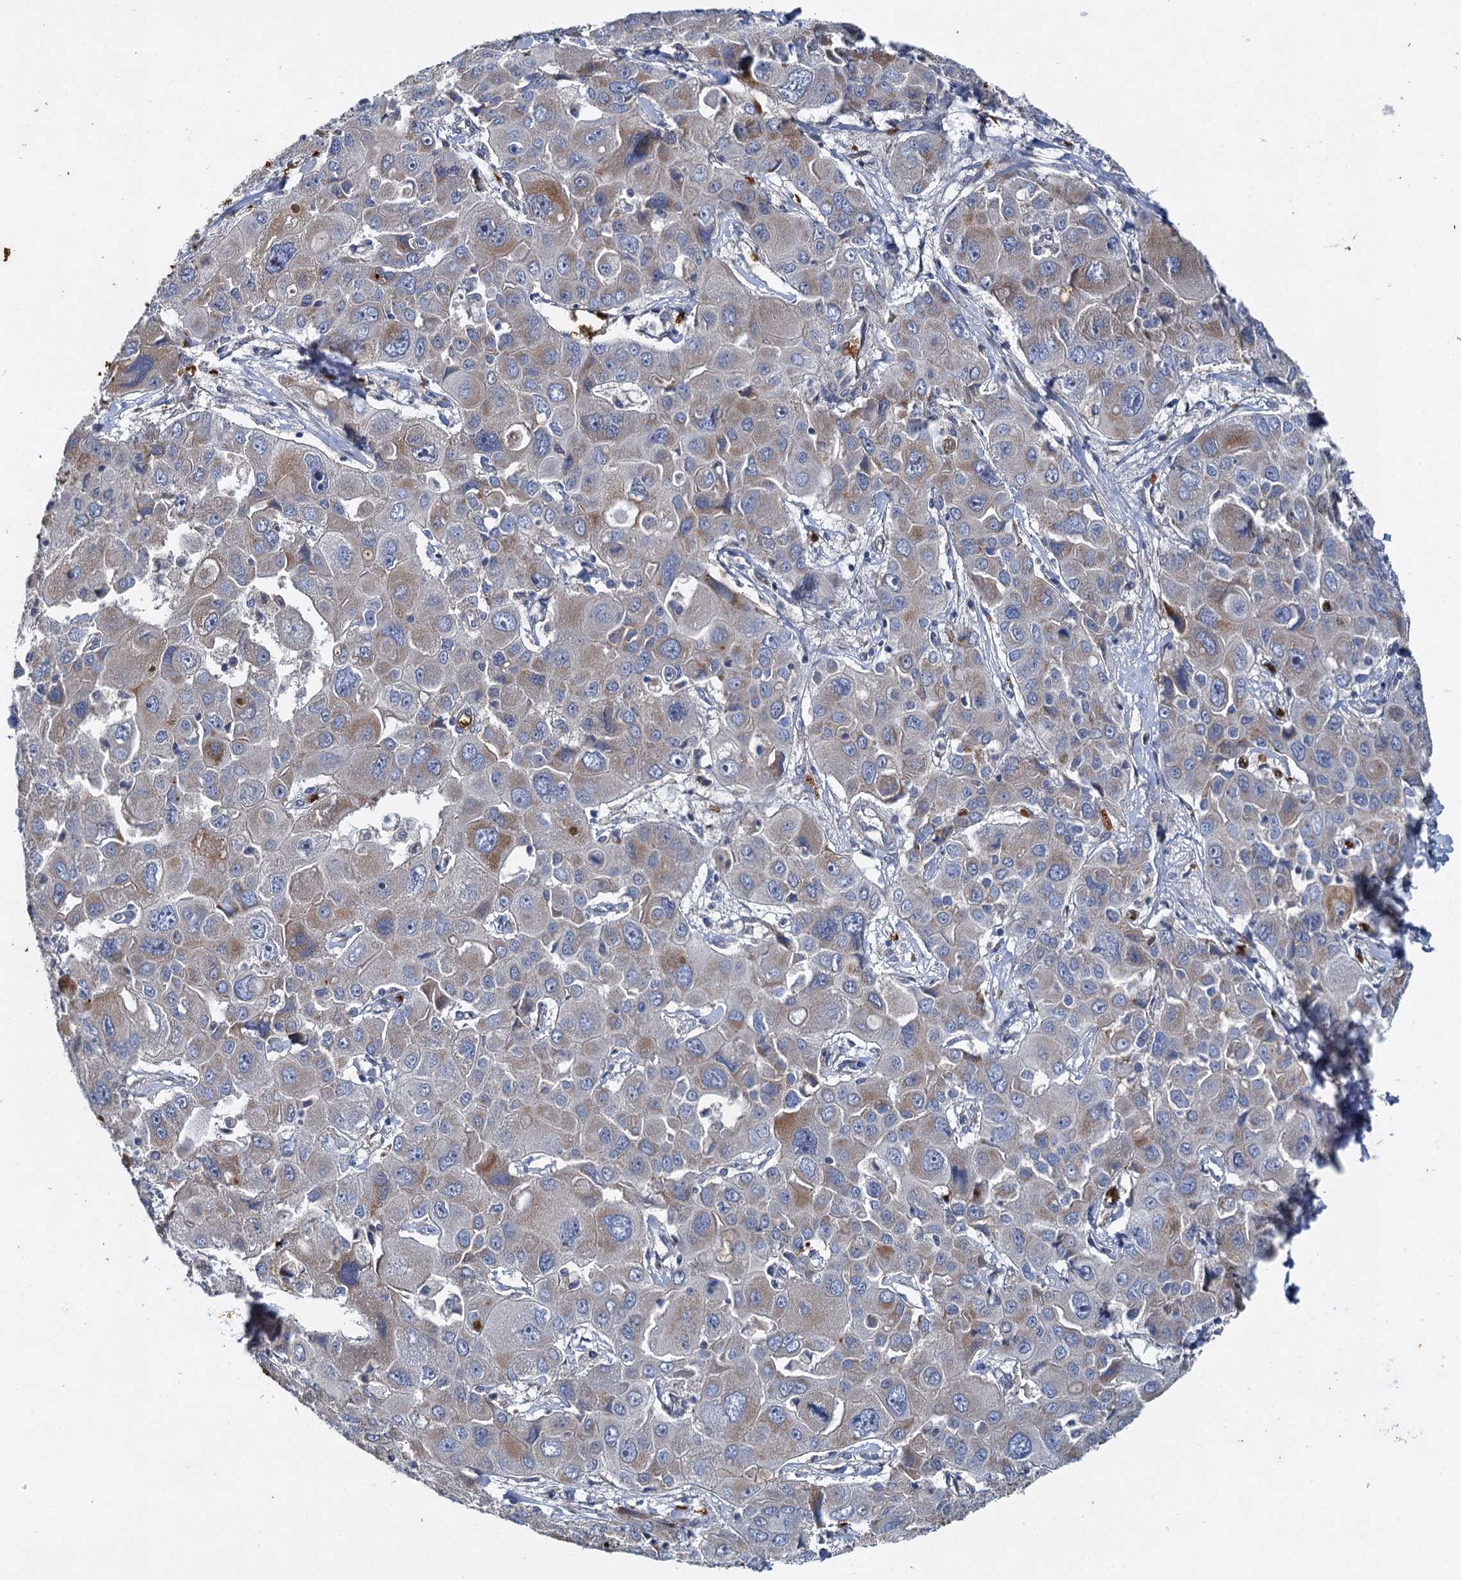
{"staining": {"intensity": "moderate", "quantity": "<25%", "location": "cytoplasmic/membranous"}, "tissue": "liver cancer", "cell_type": "Tumor cells", "image_type": "cancer", "snomed": [{"axis": "morphology", "description": "Cholangiocarcinoma"}, {"axis": "topography", "description": "Liver"}], "caption": "Cholangiocarcinoma (liver) stained with a protein marker demonstrates moderate staining in tumor cells.", "gene": "BCS1L", "patient": {"sex": "male", "age": 67}}